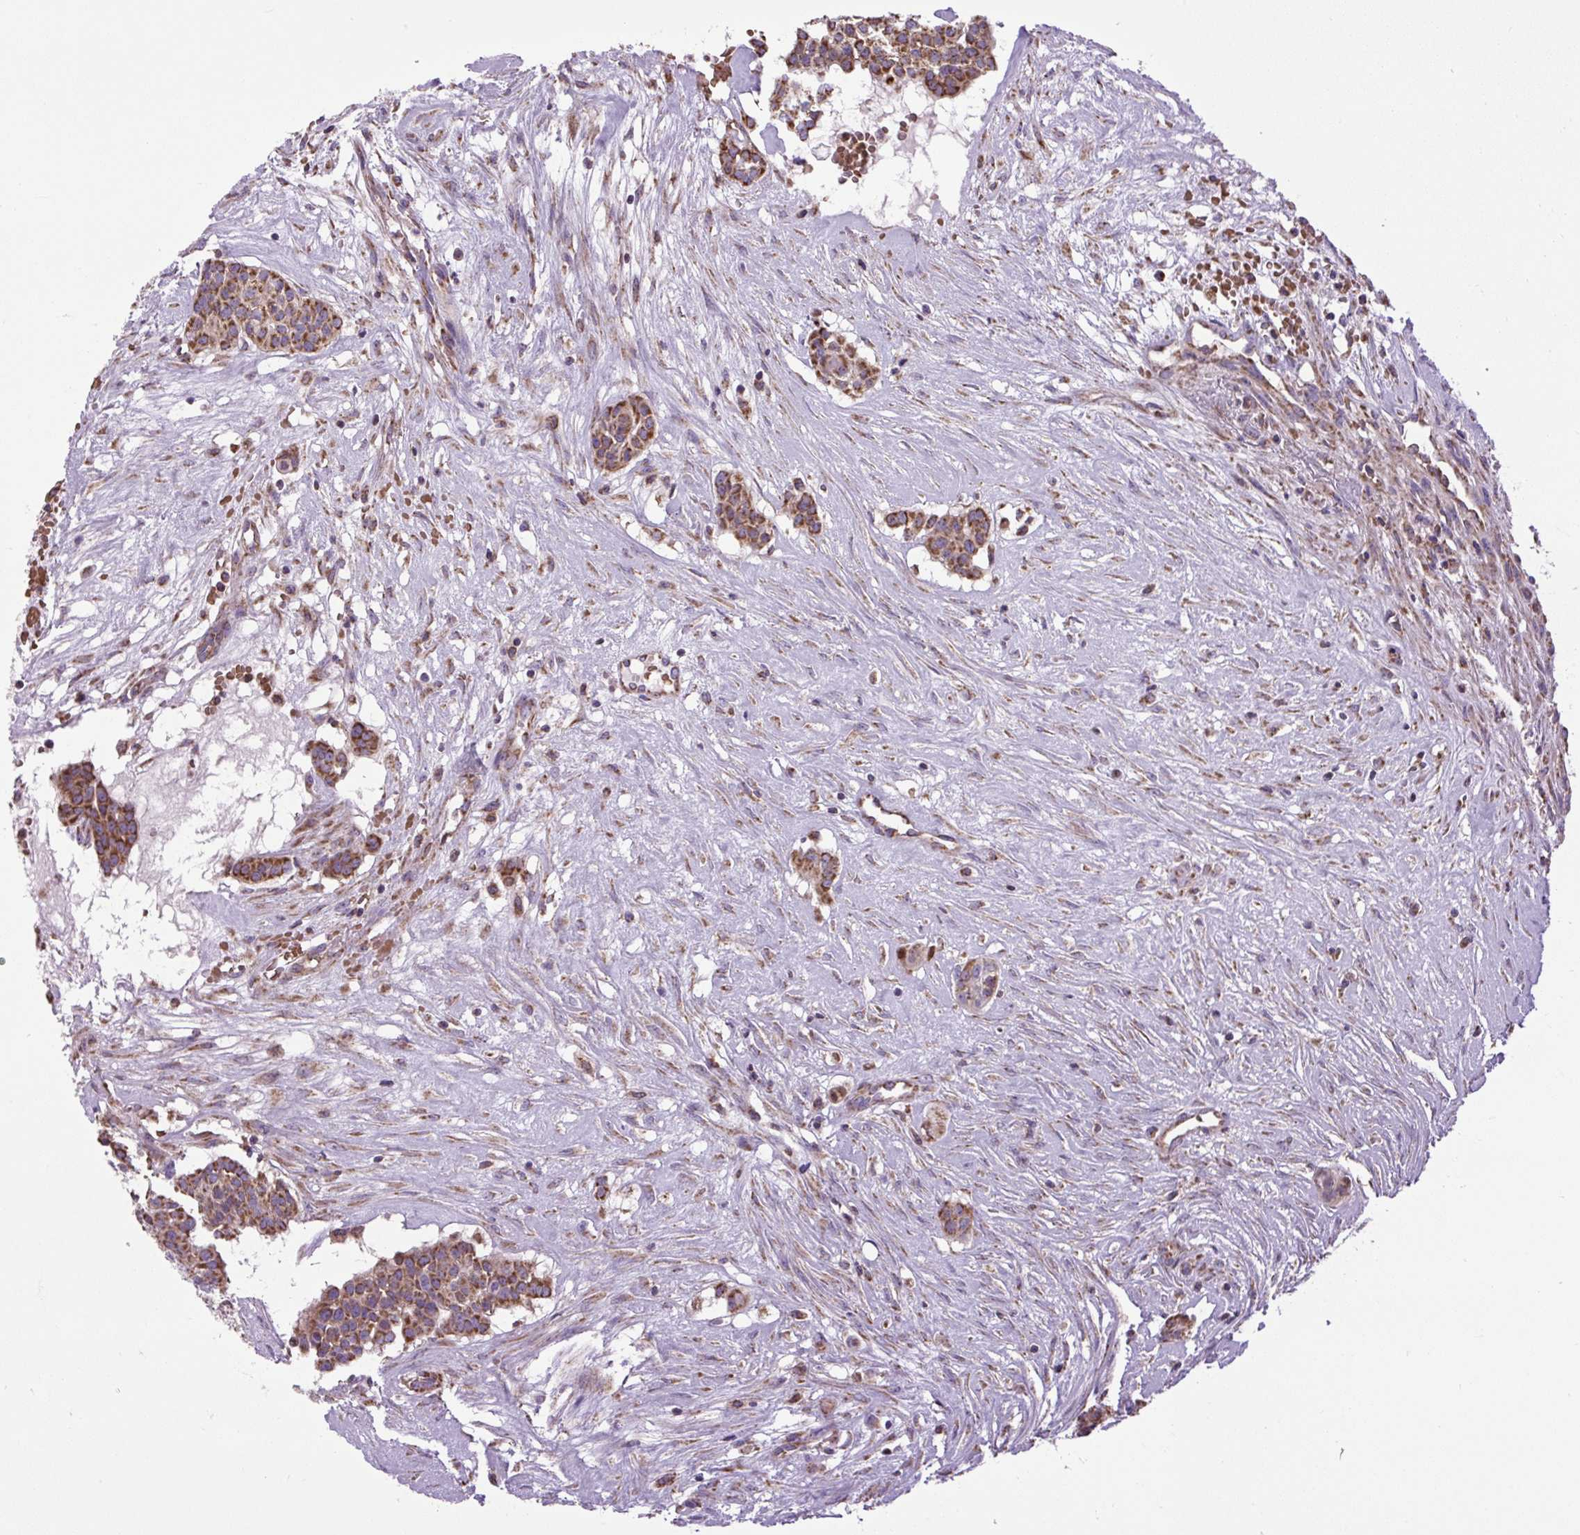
{"staining": {"intensity": "strong", "quantity": ">75%", "location": "cytoplasmic/membranous"}, "tissue": "head and neck cancer", "cell_type": "Tumor cells", "image_type": "cancer", "snomed": [{"axis": "morphology", "description": "Adenocarcinoma, NOS"}, {"axis": "topography", "description": "Head-Neck"}], "caption": "Immunohistochemical staining of head and neck cancer demonstrates high levels of strong cytoplasmic/membranous protein staining in about >75% of tumor cells. (IHC, brightfield microscopy, high magnification).", "gene": "PLCG1", "patient": {"sex": "male", "age": 81}}